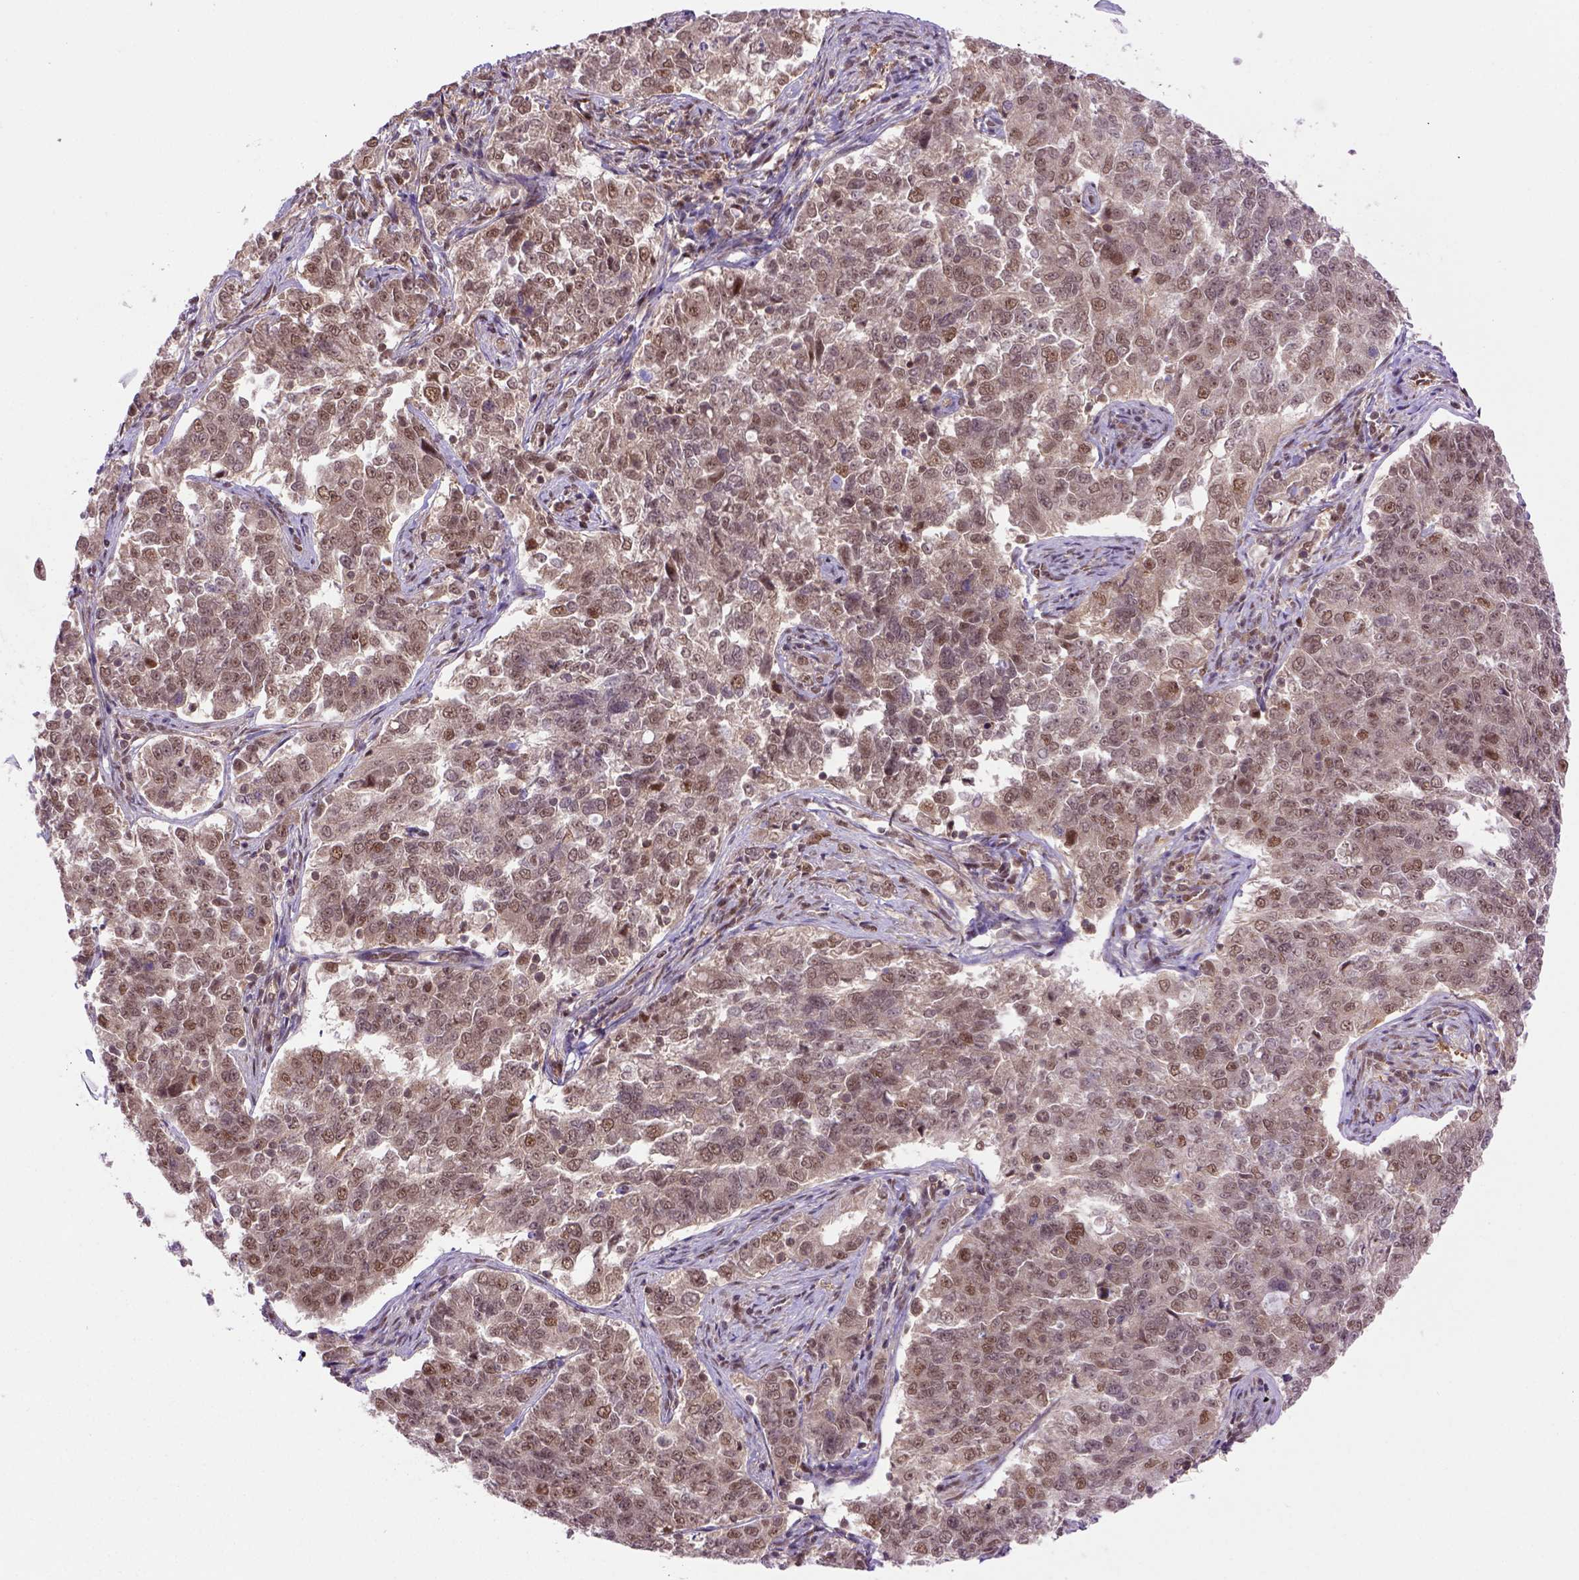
{"staining": {"intensity": "moderate", "quantity": ">75%", "location": "nuclear"}, "tissue": "endometrial cancer", "cell_type": "Tumor cells", "image_type": "cancer", "snomed": [{"axis": "morphology", "description": "Adenocarcinoma, NOS"}, {"axis": "topography", "description": "Endometrium"}], "caption": "The photomicrograph exhibits a brown stain indicating the presence of a protein in the nuclear of tumor cells in adenocarcinoma (endometrial). (IHC, brightfield microscopy, high magnification).", "gene": "PSMC2", "patient": {"sex": "female", "age": 43}}